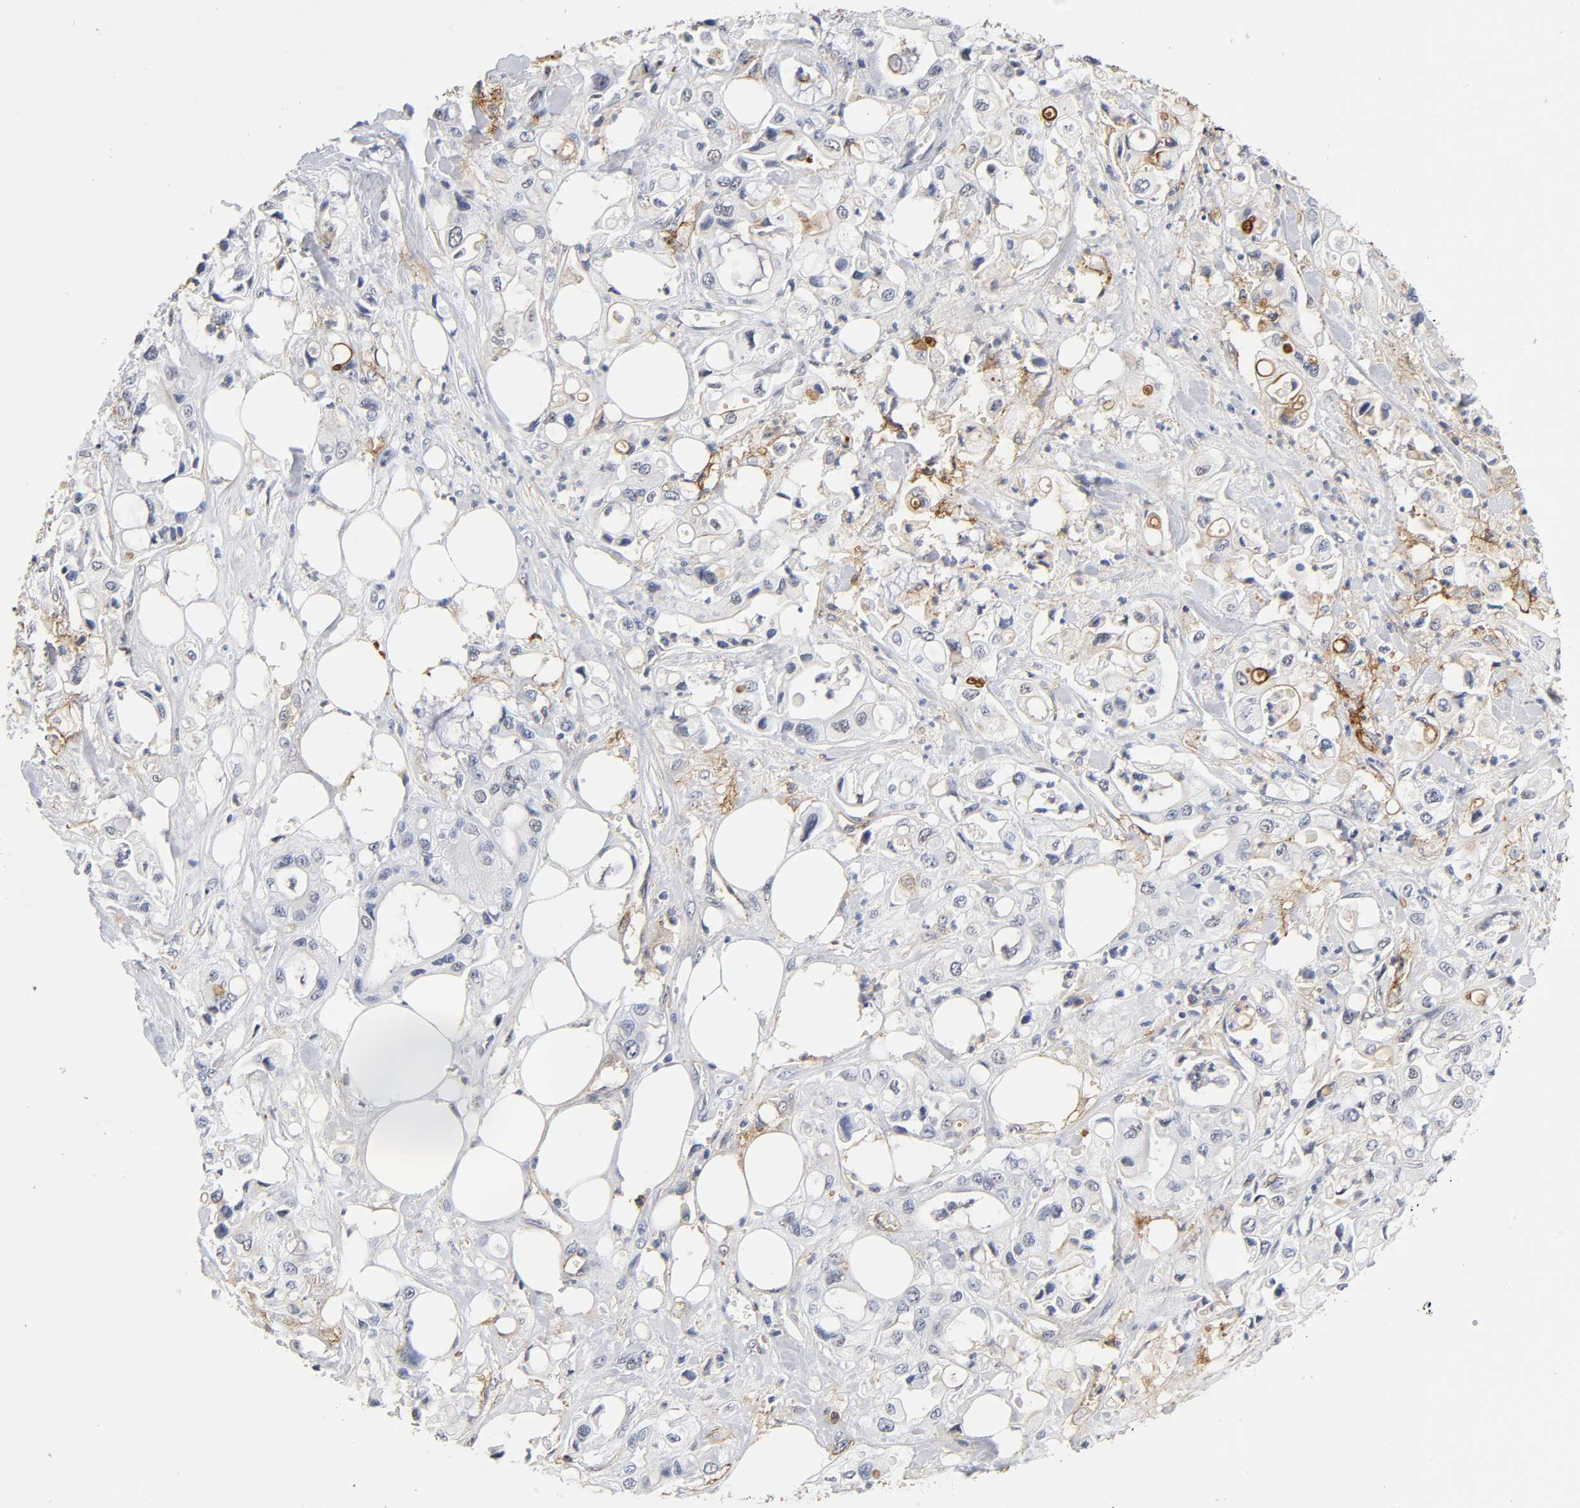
{"staining": {"intensity": "strong", "quantity": "<25%", "location": "cytoplasmic/membranous"}, "tissue": "pancreatic cancer", "cell_type": "Tumor cells", "image_type": "cancer", "snomed": [{"axis": "morphology", "description": "Adenocarcinoma, NOS"}, {"axis": "topography", "description": "Pancreas"}], "caption": "A brown stain shows strong cytoplasmic/membranous expression of a protein in pancreatic adenocarcinoma tumor cells.", "gene": "ICAM1", "patient": {"sex": "male", "age": 70}}